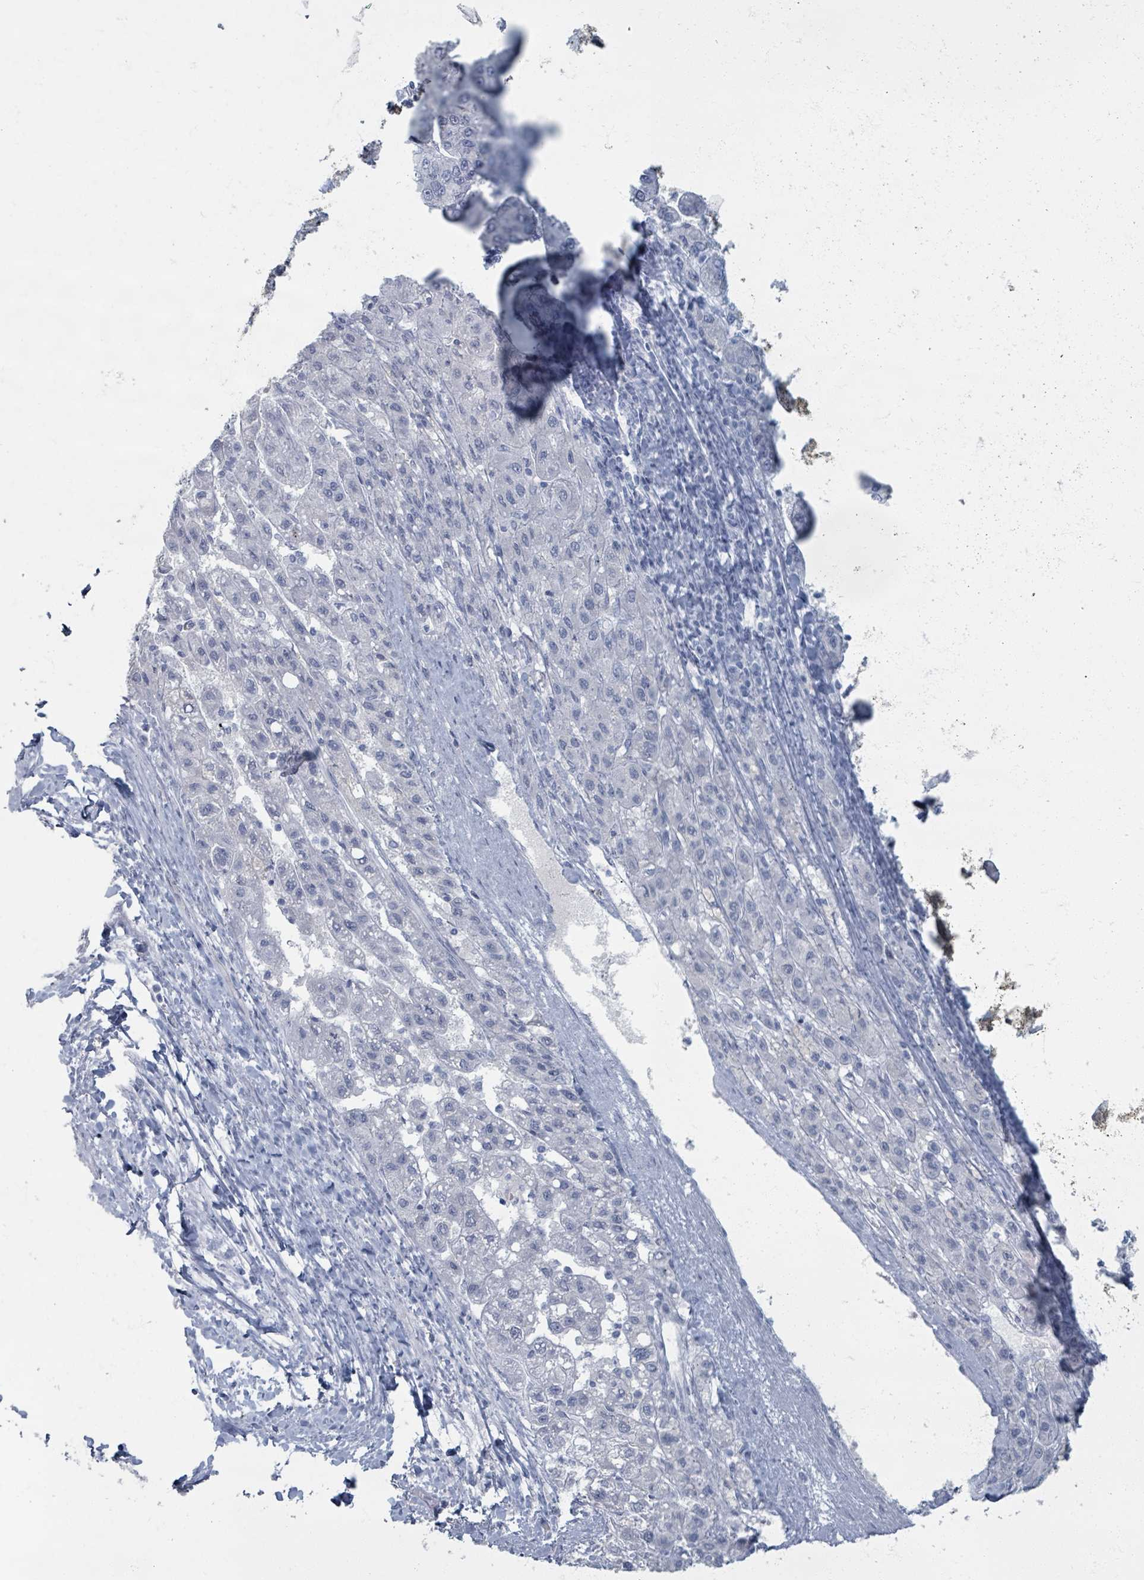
{"staining": {"intensity": "negative", "quantity": "none", "location": "none"}, "tissue": "liver cancer", "cell_type": "Tumor cells", "image_type": "cancer", "snomed": [{"axis": "morphology", "description": "Carcinoma, Hepatocellular, NOS"}, {"axis": "topography", "description": "Liver"}], "caption": "Tumor cells are negative for brown protein staining in liver cancer.", "gene": "TAS2R1", "patient": {"sex": "female", "age": 82}}